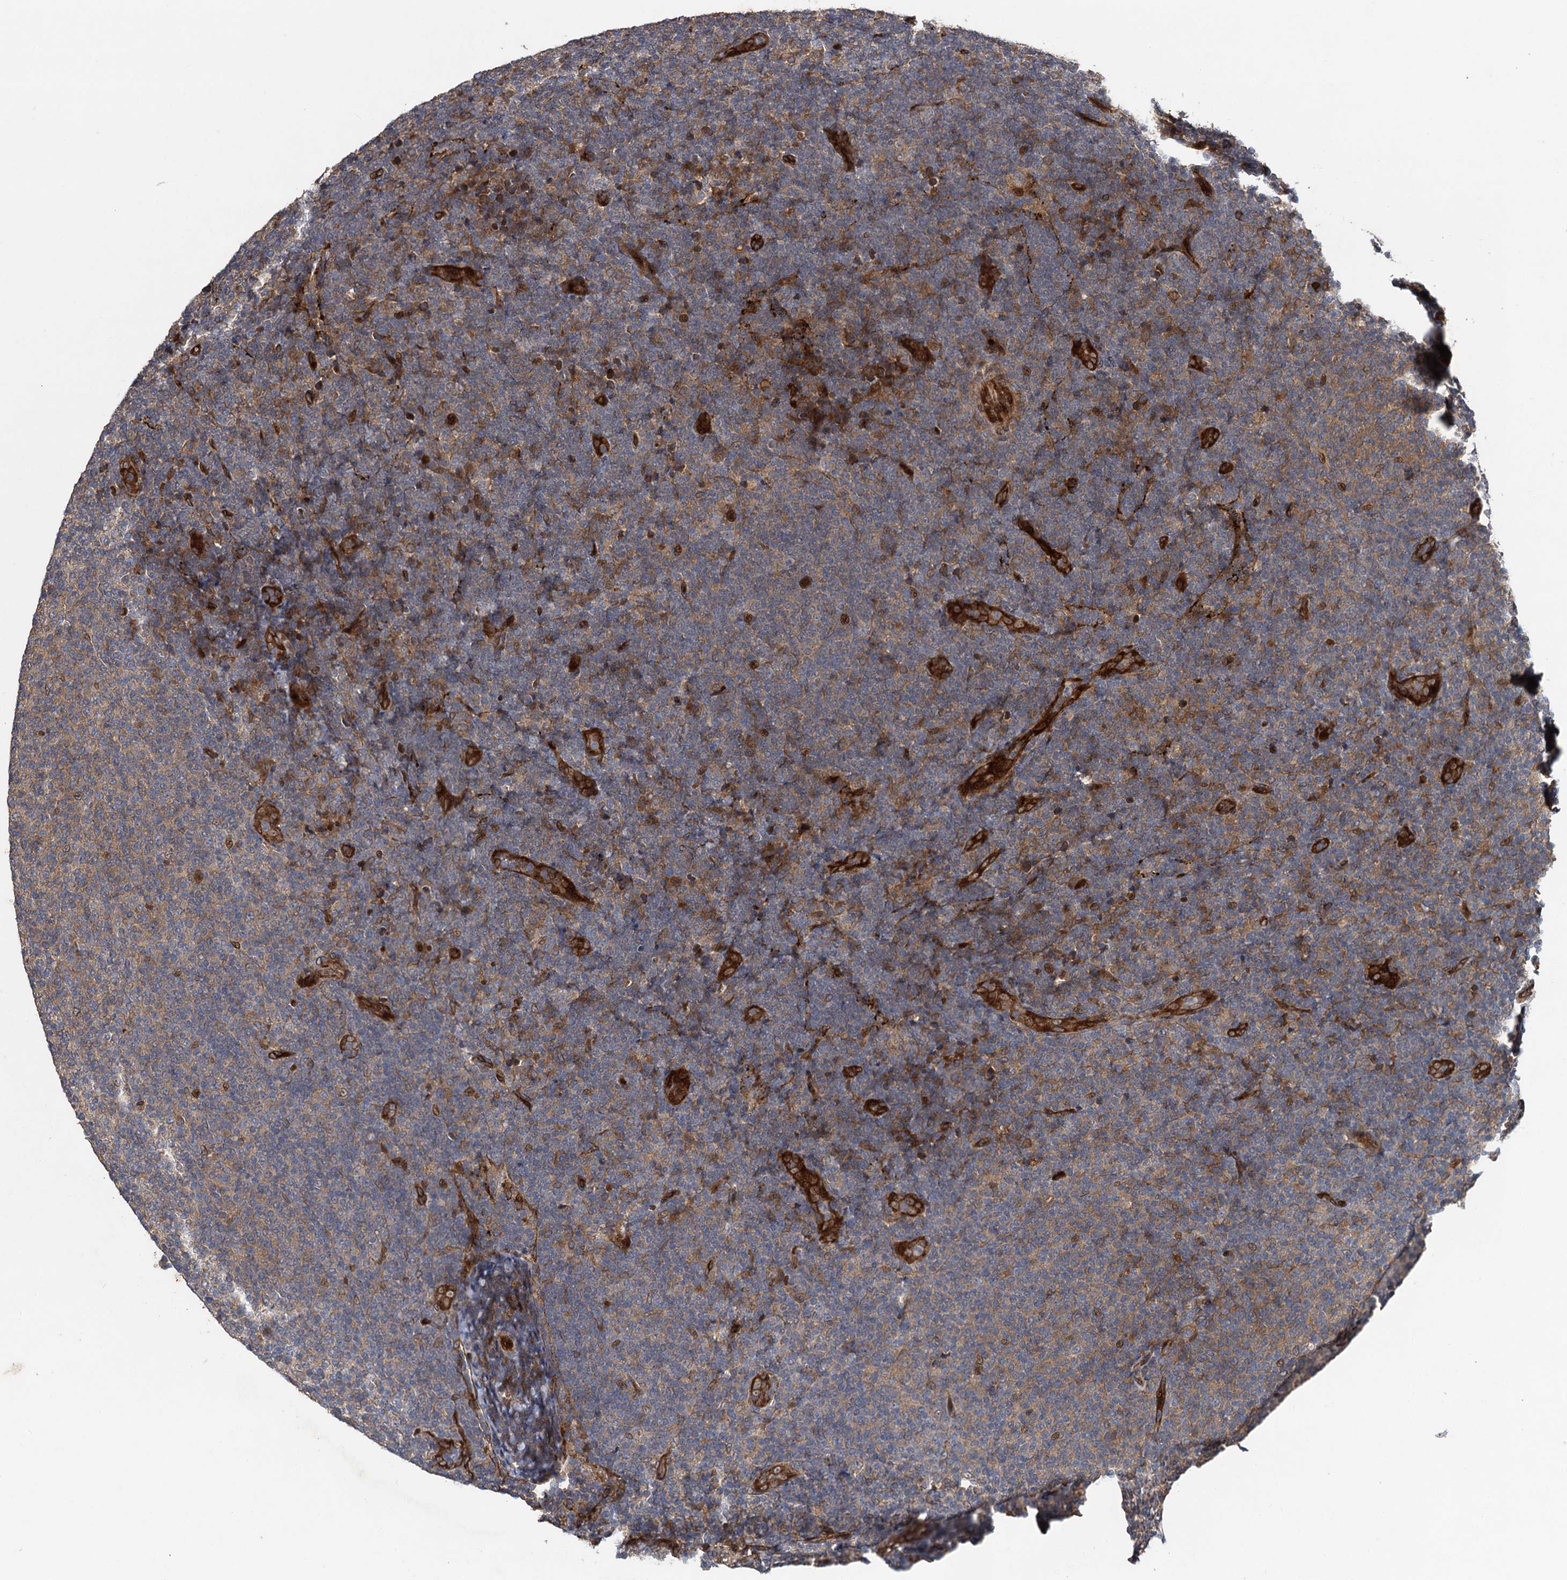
{"staining": {"intensity": "weak", "quantity": ">75%", "location": "cytoplasmic/membranous"}, "tissue": "lymphoma", "cell_type": "Tumor cells", "image_type": "cancer", "snomed": [{"axis": "morphology", "description": "Malignant lymphoma, non-Hodgkin's type, Low grade"}, {"axis": "topography", "description": "Lymph node"}], "caption": "A low amount of weak cytoplasmic/membranous staining is identified in approximately >75% of tumor cells in lymphoma tissue. The staining is performed using DAB (3,3'-diaminobenzidine) brown chromogen to label protein expression. The nuclei are counter-stained blue using hematoxylin.", "gene": "RHOBTB1", "patient": {"sex": "male", "age": 66}}